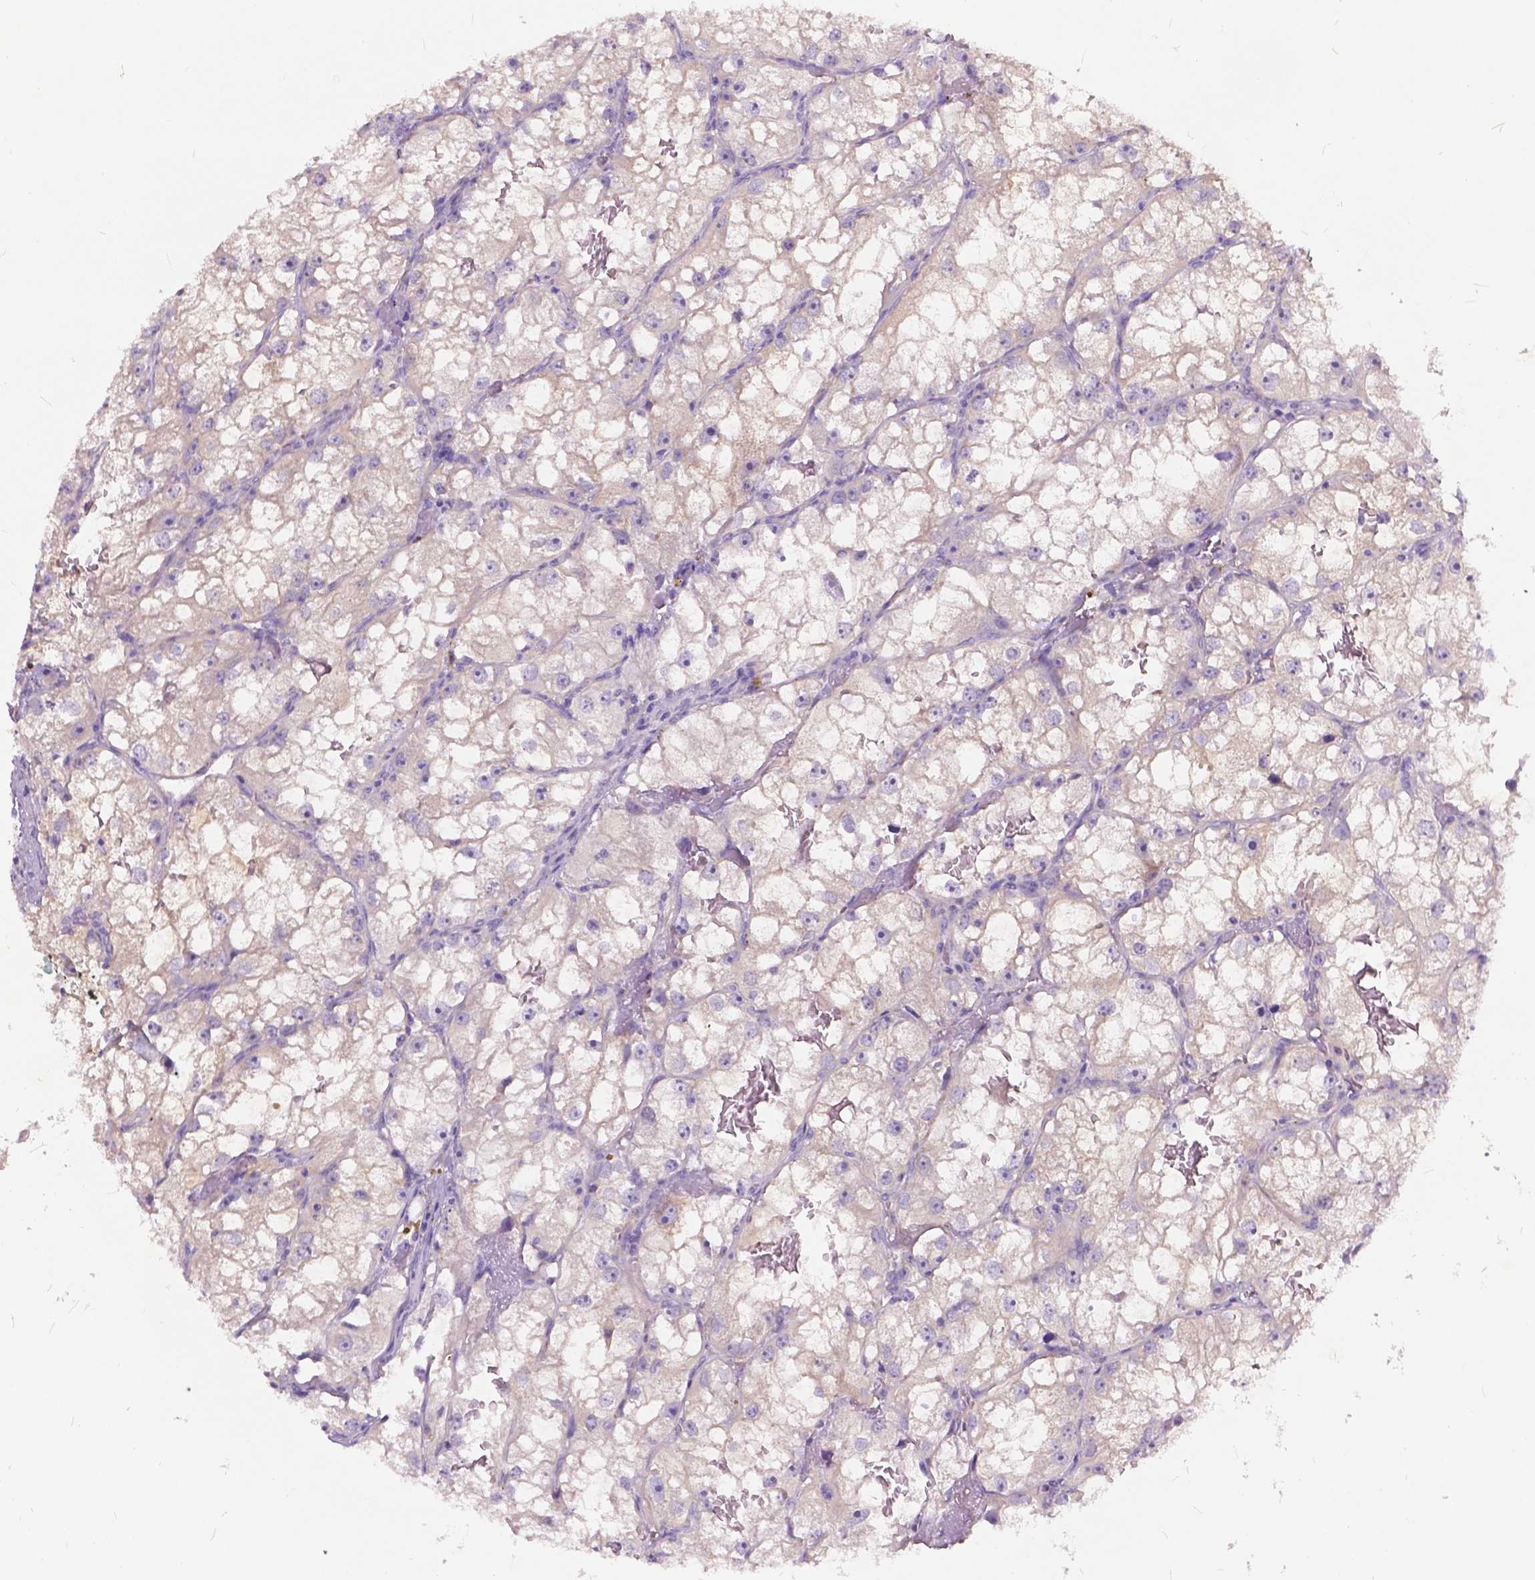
{"staining": {"intensity": "negative", "quantity": "none", "location": "none"}, "tissue": "renal cancer", "cell_type": "Tumor cells", "image_type": "cancer", "snomed": [{"axis": "morphology", "description": "Adenocarcinoma, NOS"}, {"axis": "topography", "description": "Kidney"}], "caption": "A micrograph of adenocarcinoma (renal) stained for a protein reveals no brown staining in tumor cells.", "gene": "PEX11G", "patient": {"sex": "male", "age": 59}}